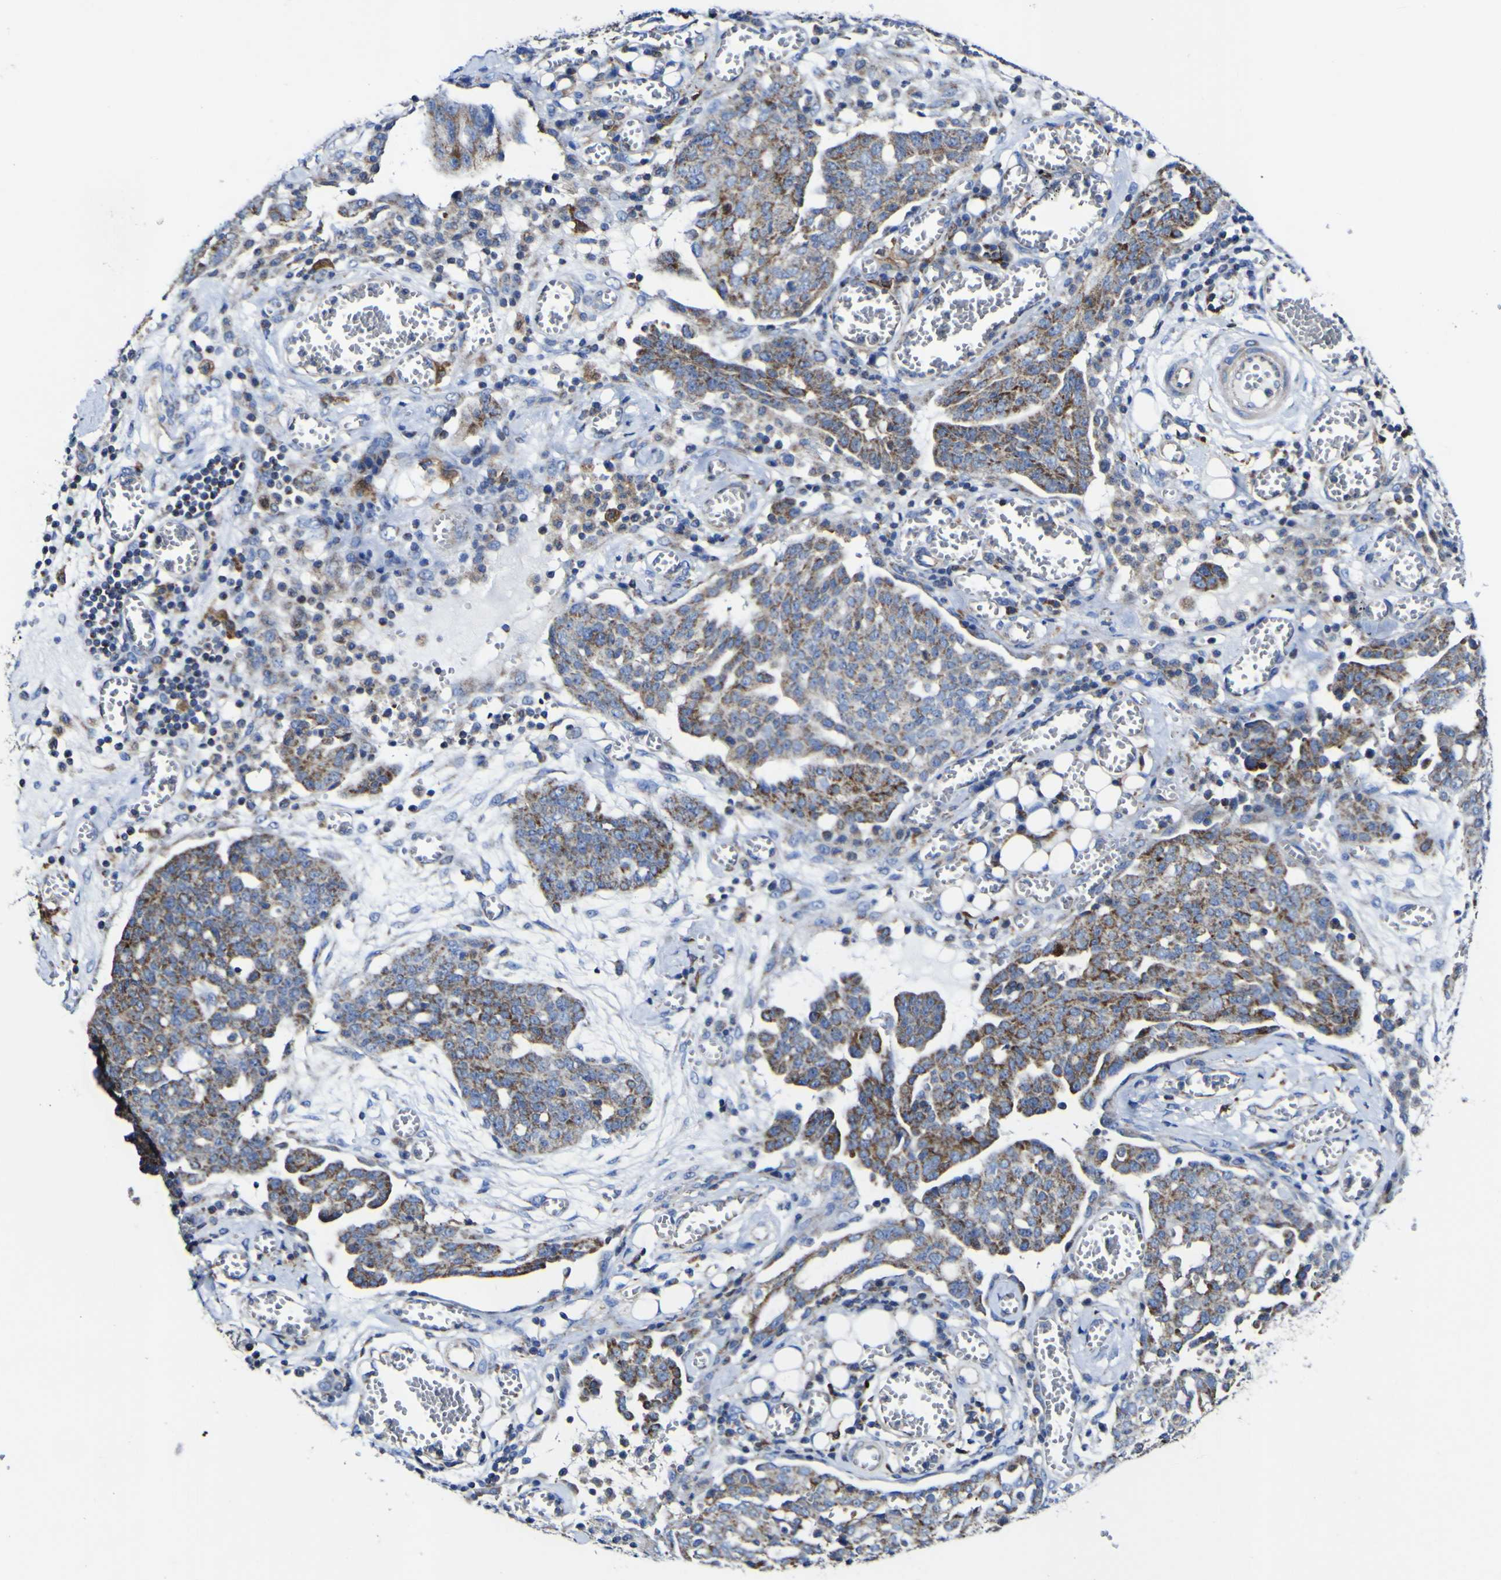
{"staining": {"intensity": "moderate", "quantity": ">75%", "location": "cytoplasmic/membranous"}, "tissue": "ovarian cancer", "cell_type": "Tumor cells", "image_type": "cancer", "snomed": [{"axis": "morphology", "description": "Cystadenocarcinoma, serous, NOS"}, {"axis": "topography", "description": "Soft tissue"}, {"axis": "topography", "description": "Ovary"}], "caption": "An image of human ovarian cancer (serous cystadenocarcinoma) stained for a protein exhibits moderate cytoplasmic/membranous brown staining in tumor cells. (IHC, brightfield microscopy, high magnification).", "gene": "CCDC90B", "patient": {"sex": "female", "age": 57}}